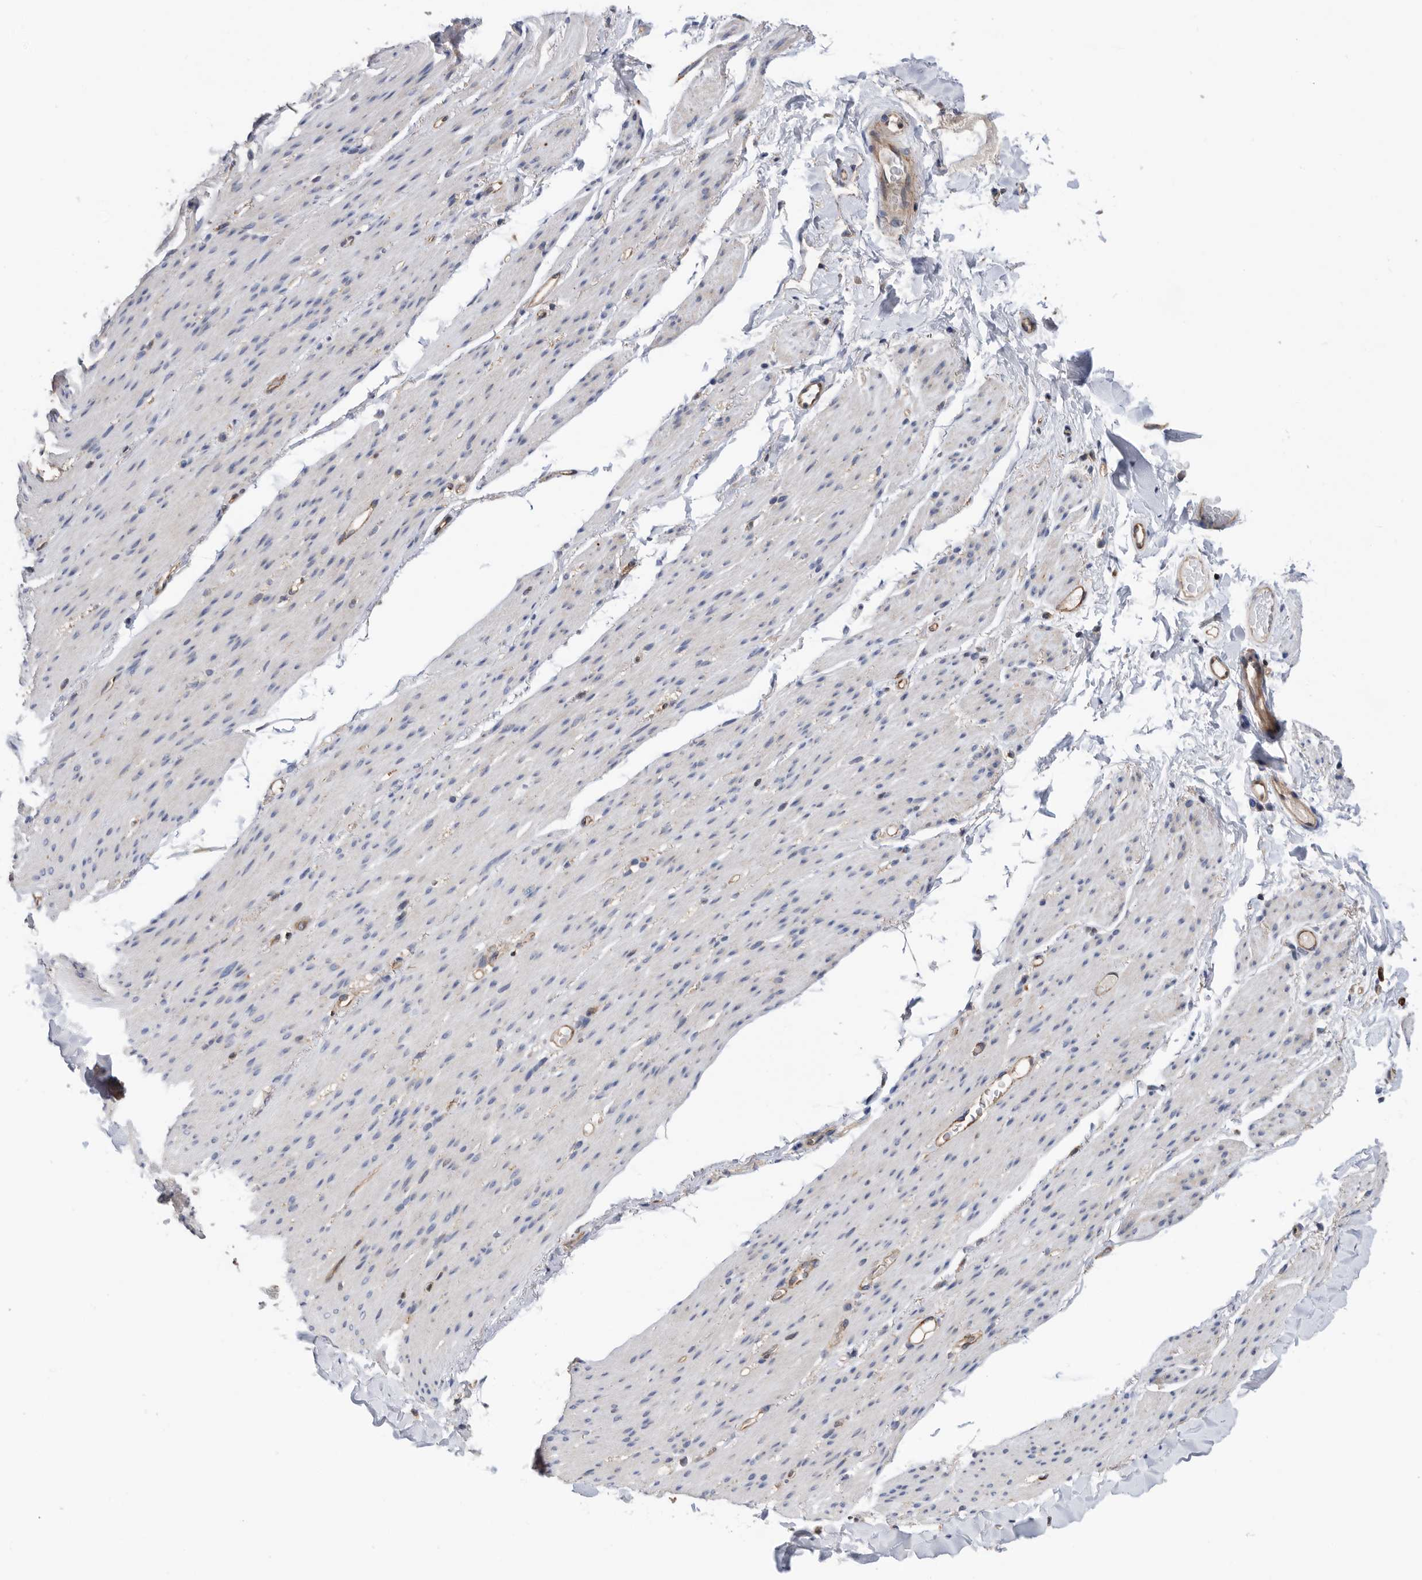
{"staining": {"intensity": "negative", "quantity": "none", "location": "none"}, "tissue": "smooth muscle", "cell_type": "Smooth muscle cells", "image_type": "normal", "snomed": [{"axis": "morphology", "description": "Normal tissue, NOS"}, {"axis": "topography", "description": "Colon"}, {"axis": "topography", "description": "Peripheral nerve tissue"}], "caption": "DAB immunohistochemical staining of benign smooth muscle exhibits no significant staining in smooth muscle cells.", "gene": "ATAD2", "patient": {"sex": "female", "age": 61}}